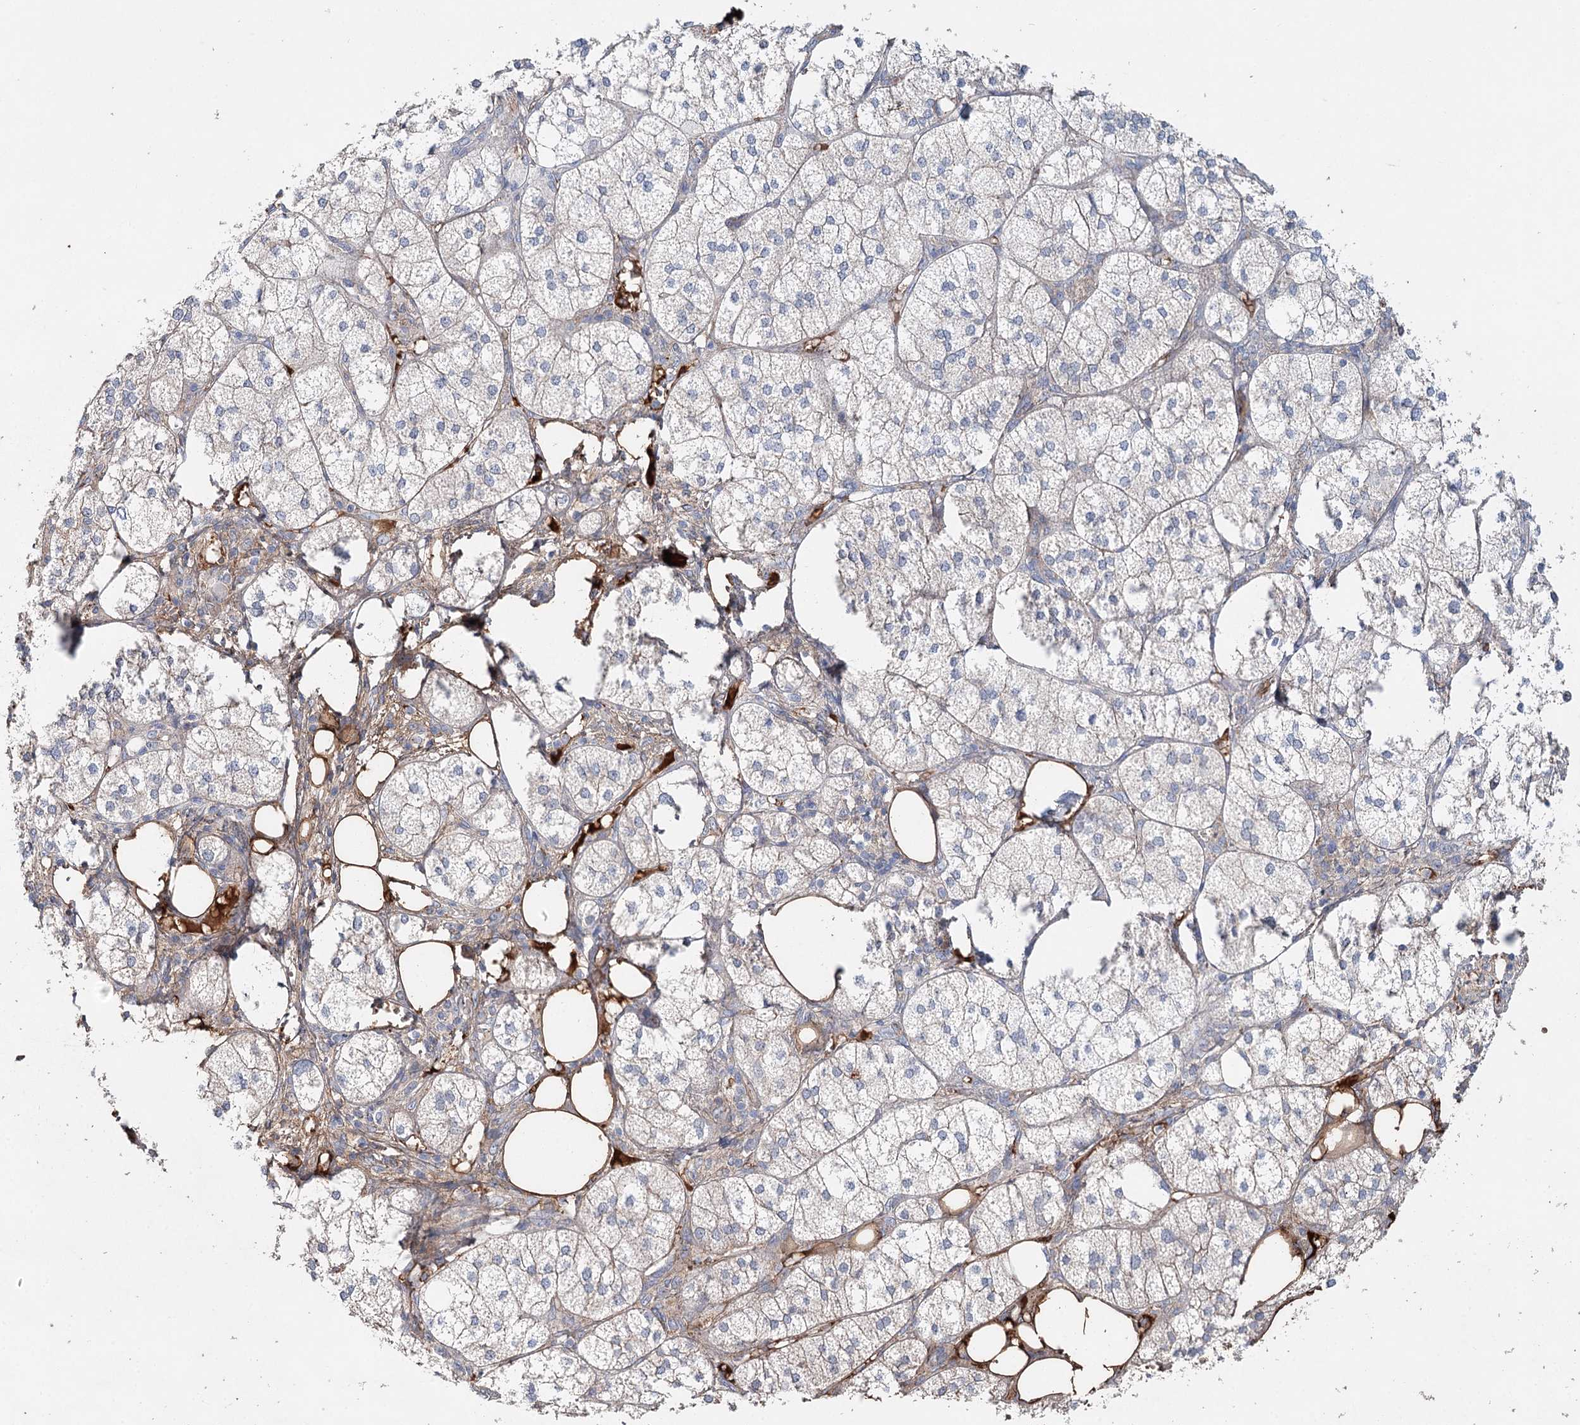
{"staining": {"intensity": "weak", "quantity": "<25%", "location": "cytoplasmic/membranous"}, "tissue": "adrenal gland", "cell_type": "Glandular cells", "image_type": "normal", "snomed": [{"axis": "morphology", "description": "Normal tissue, NOS"}, {"axis": "topography", "description": "Adrenal gland"}], "caption": "A histopathology image of adrenal gland stained for a protein displays no brown staining in glandular cells. Nuclei are stained in blue.", "gene": "ALKBH8", "patient": {"sex": "female", "age": 61}}